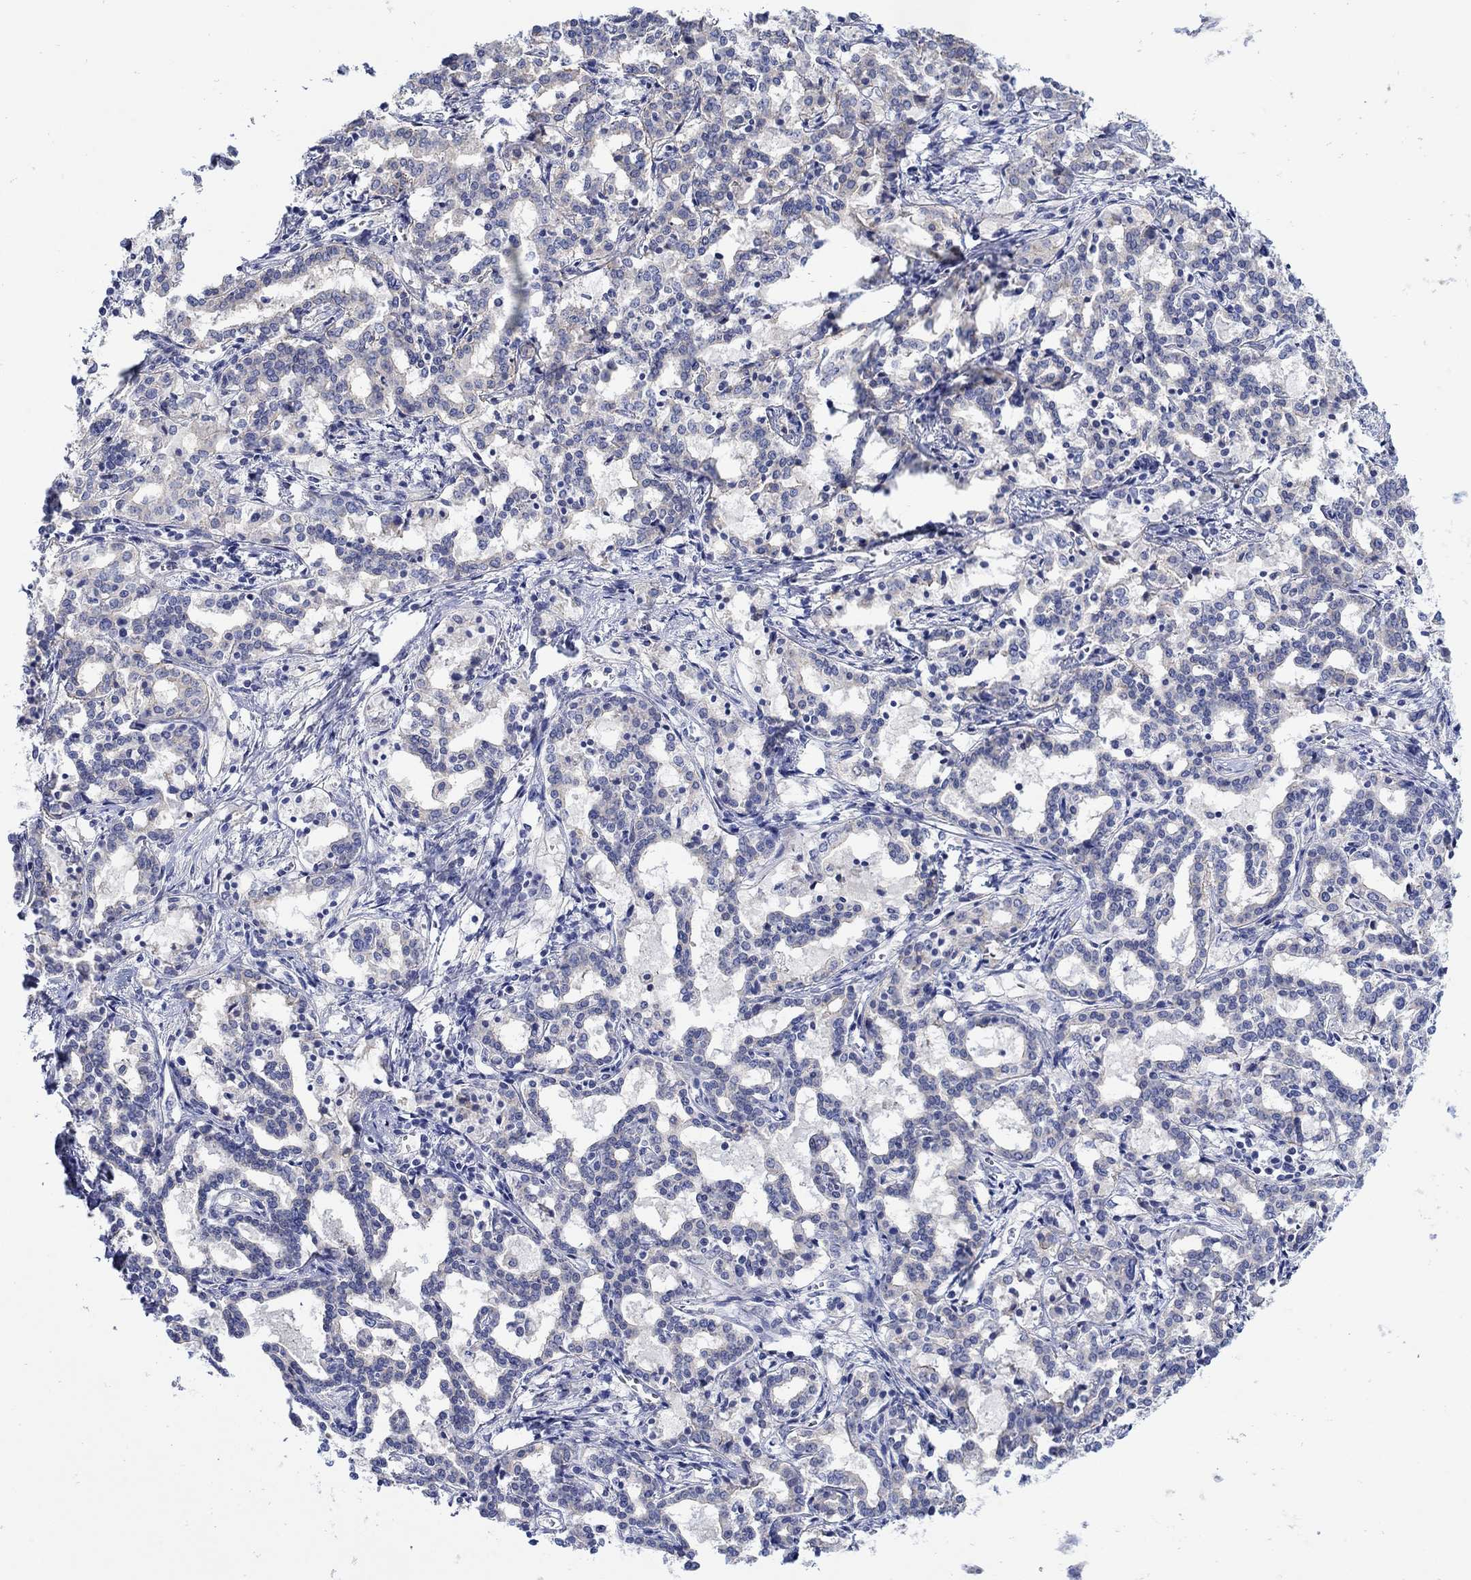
{"staining": {"intensity": "weak", "quantity": "<25%", "location": "cytoplasmic/membranous"}, "tissue": "liver cancer", "cell_type": "Tumor cells", "image_type": "cancer", "snomed": [{"axis": "morphology", "description": "Cholangiocarcinoma"}, {"axis": "topography", "description": "Liver"}], "caption": "The immunohistochemistry (IHC) image has no significant staining in tumor cells of liver cholangiocarcinoma tissue.", "gene": "SCN7A", "patient": {"sex": "female", "age": 47}}